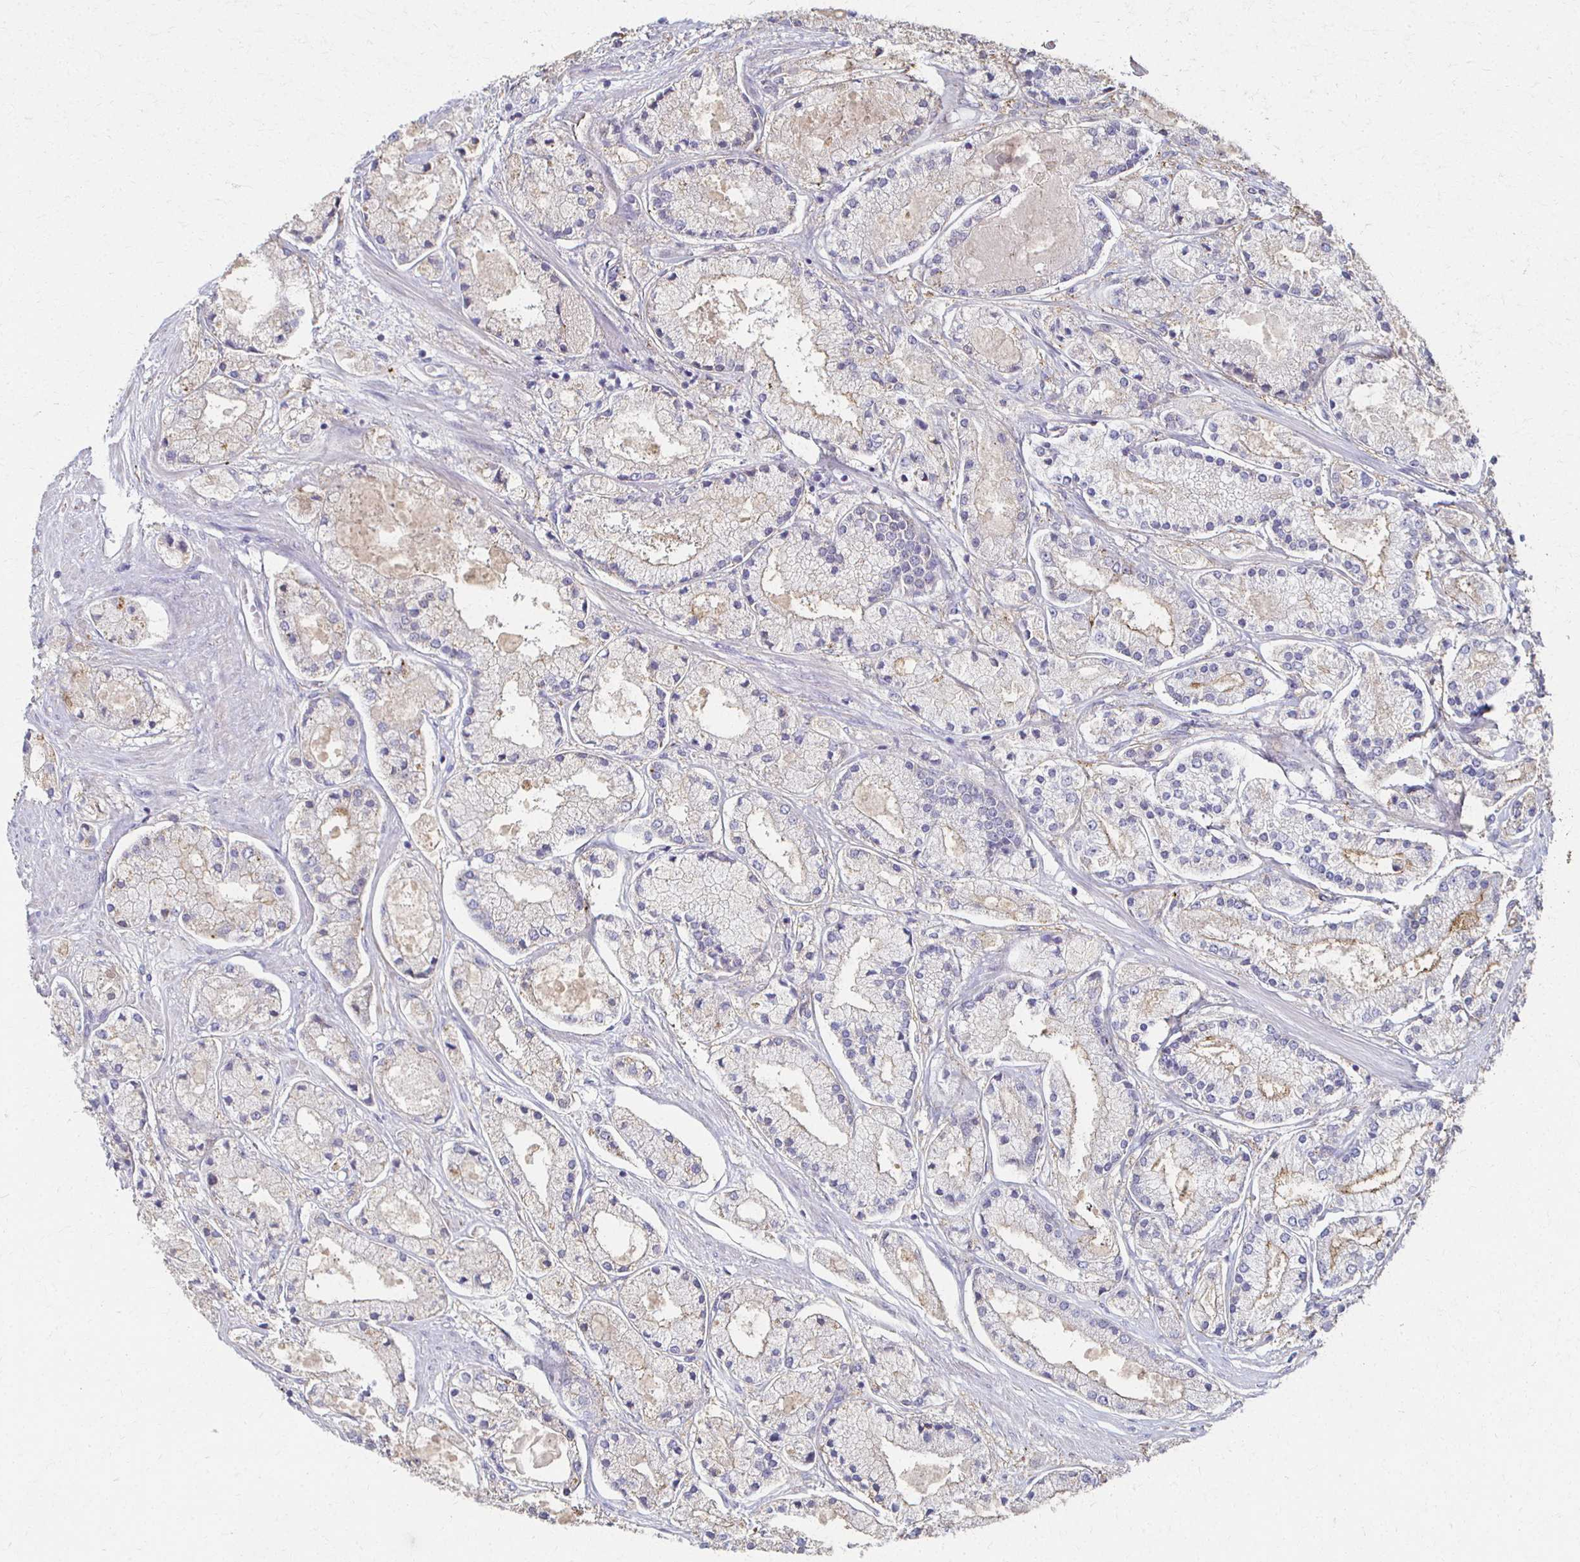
{"staining": {"intensity": "weak", "quantity": "<25%", "location": "cytoplasmic/membranous"}, "tissue": "prostate cancer", "cell_type": "Tumor cells", "image_type": "cancer", "snomed": [{"axis": "morphology", "description": "Adenocarcinoma, High grade"}, {"axis": "topography", "description": "Prostate"}], "caption": "Immunohistochemistry (IHC) of prostate cancer reveals no staining in tumor cells. (DAB IHC with hematoxylin counter stain).", "gene": "CX3CR1", "patient": {"sex": "male", "age": 67}}